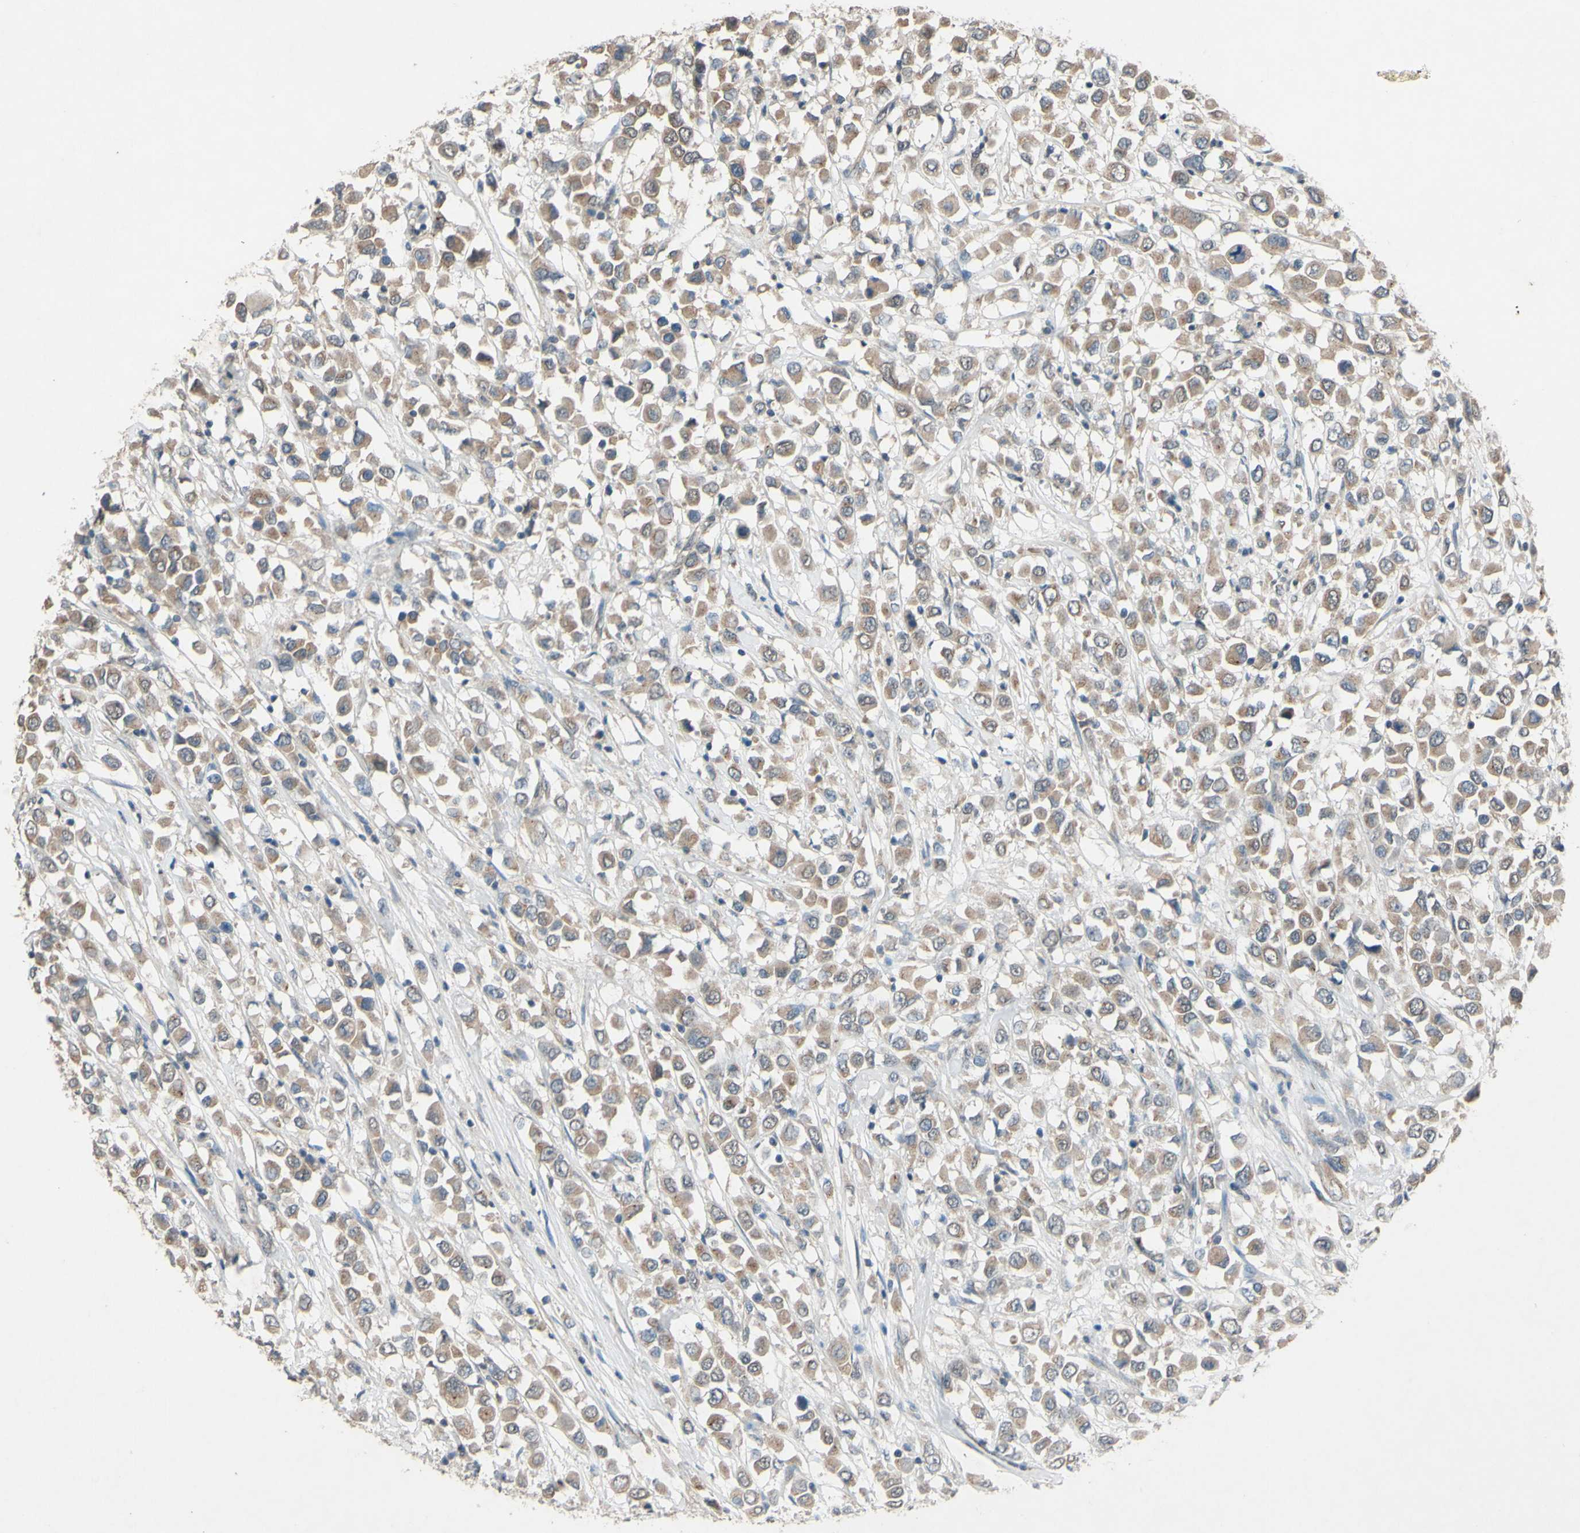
{"staining": {"intensity": "moderate", "quantity": ">75%", "location": "cytoplasmic/membranous"}, "tissue": "breast cancer", "cell_type": "Tumor cells", "image_type": "cancer", "snomed": [{"axis": "morphology", "description": "Duct carcinoma"}, {"axis": "topography", "description": "Breast"}], "caption": "Protein staining displays moderate cytoplasmic/membranous positivity in about >75% of tumor cells in breast cancer. The protein of interest is shown in brown color, while the nuclei are stained blue.", "gene": "CDCP1", "patient": {"sex": "female", "age": 61}}